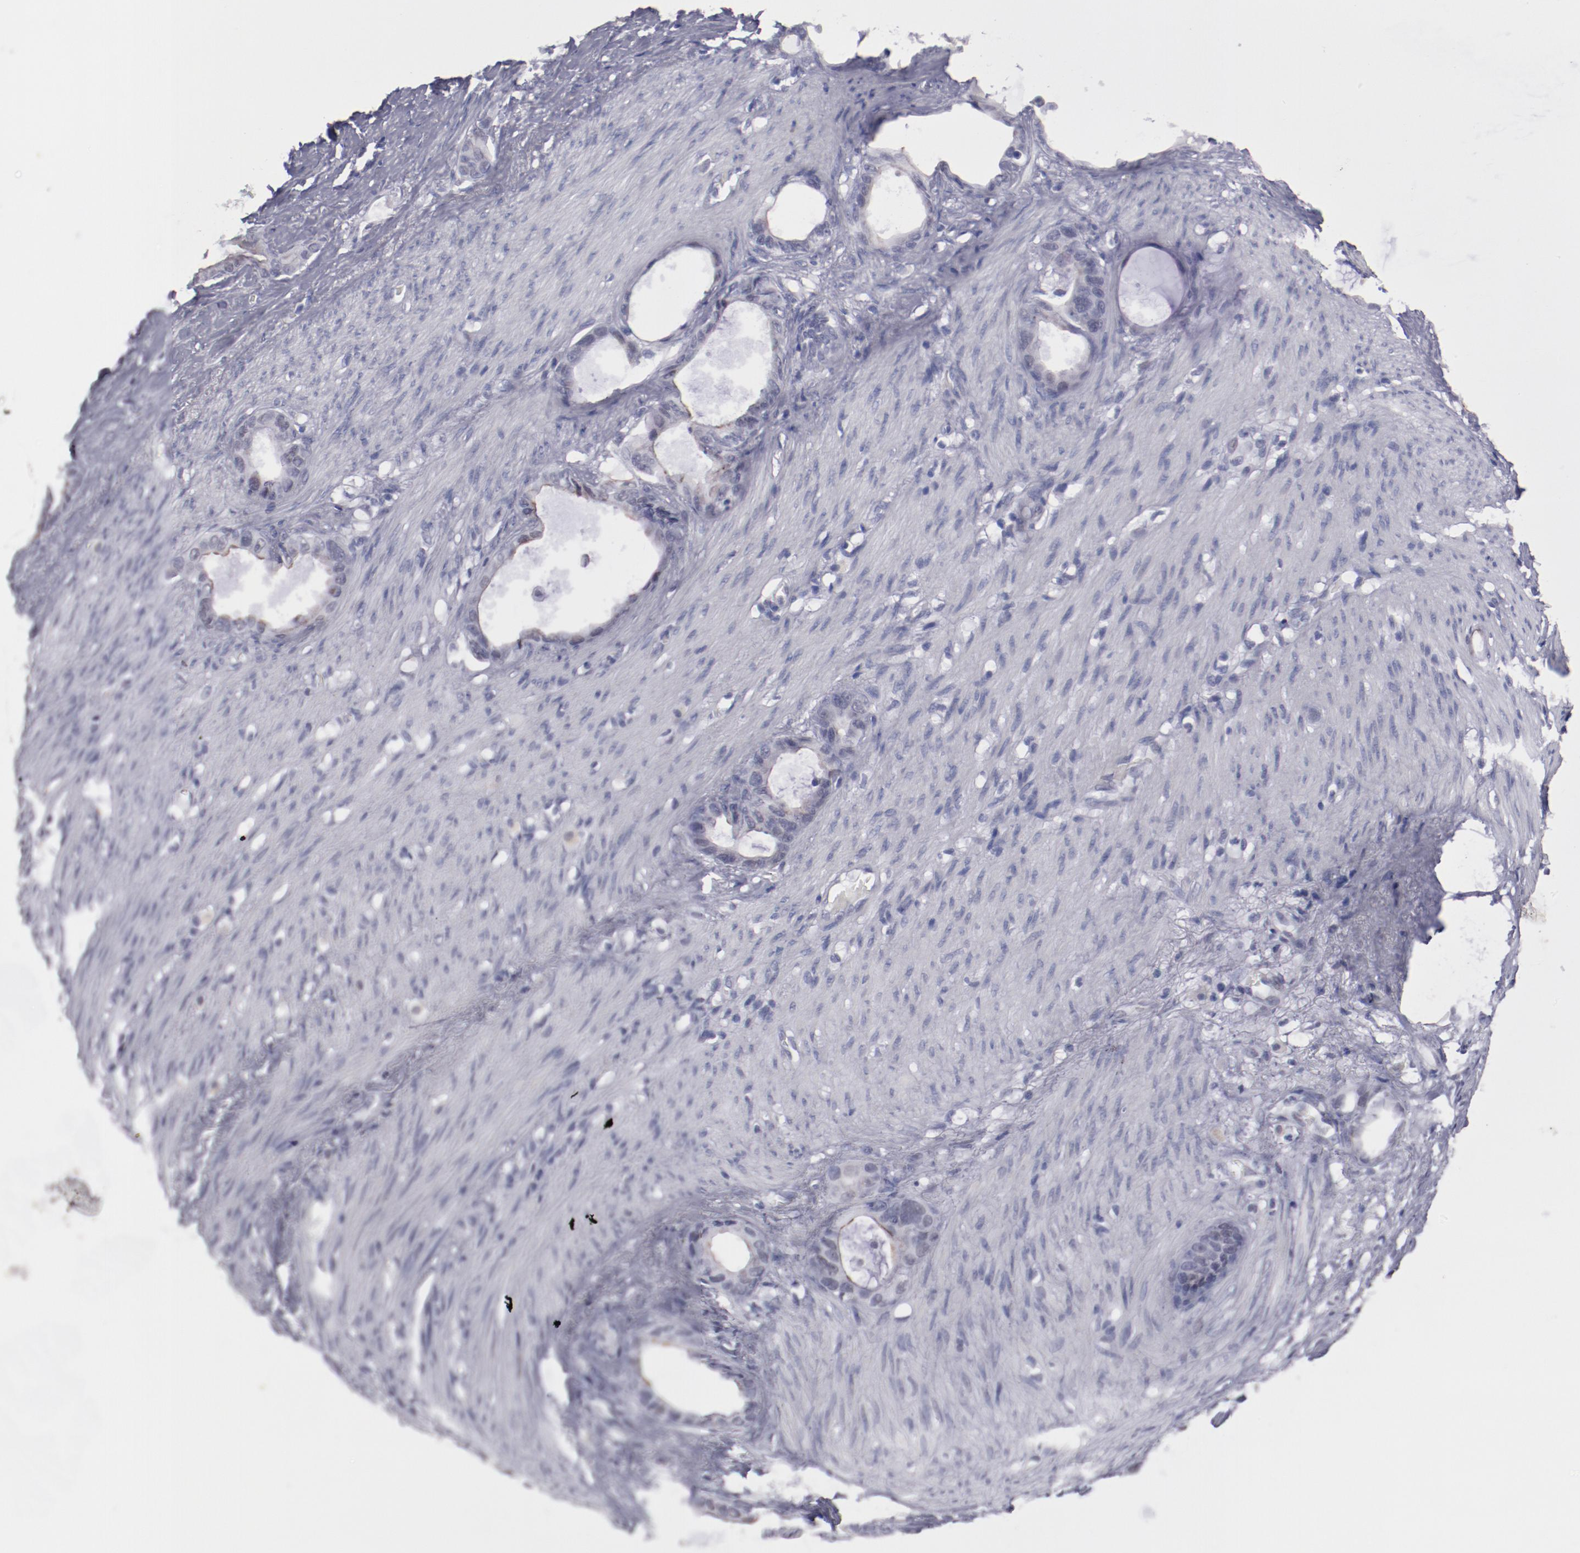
{"staining": {"intensity": "negative", "quantity": "none", "location": "none"}, "tissue": "stomach cancer", "cell_type": "Tumor cells", "image_type": "cancer", "snomed": [{"axis": "morphology", "description": "Adenocarcinoma, NOS"}, {"axis": "topography", "description": "Stomach"}], "caption": "Immunohistochemical staining of adenocarcinoma (stomach) shows no significant staining in tumor cells.", "gene": "IRF4", "patient": {"sex": "female", "age": 75}}